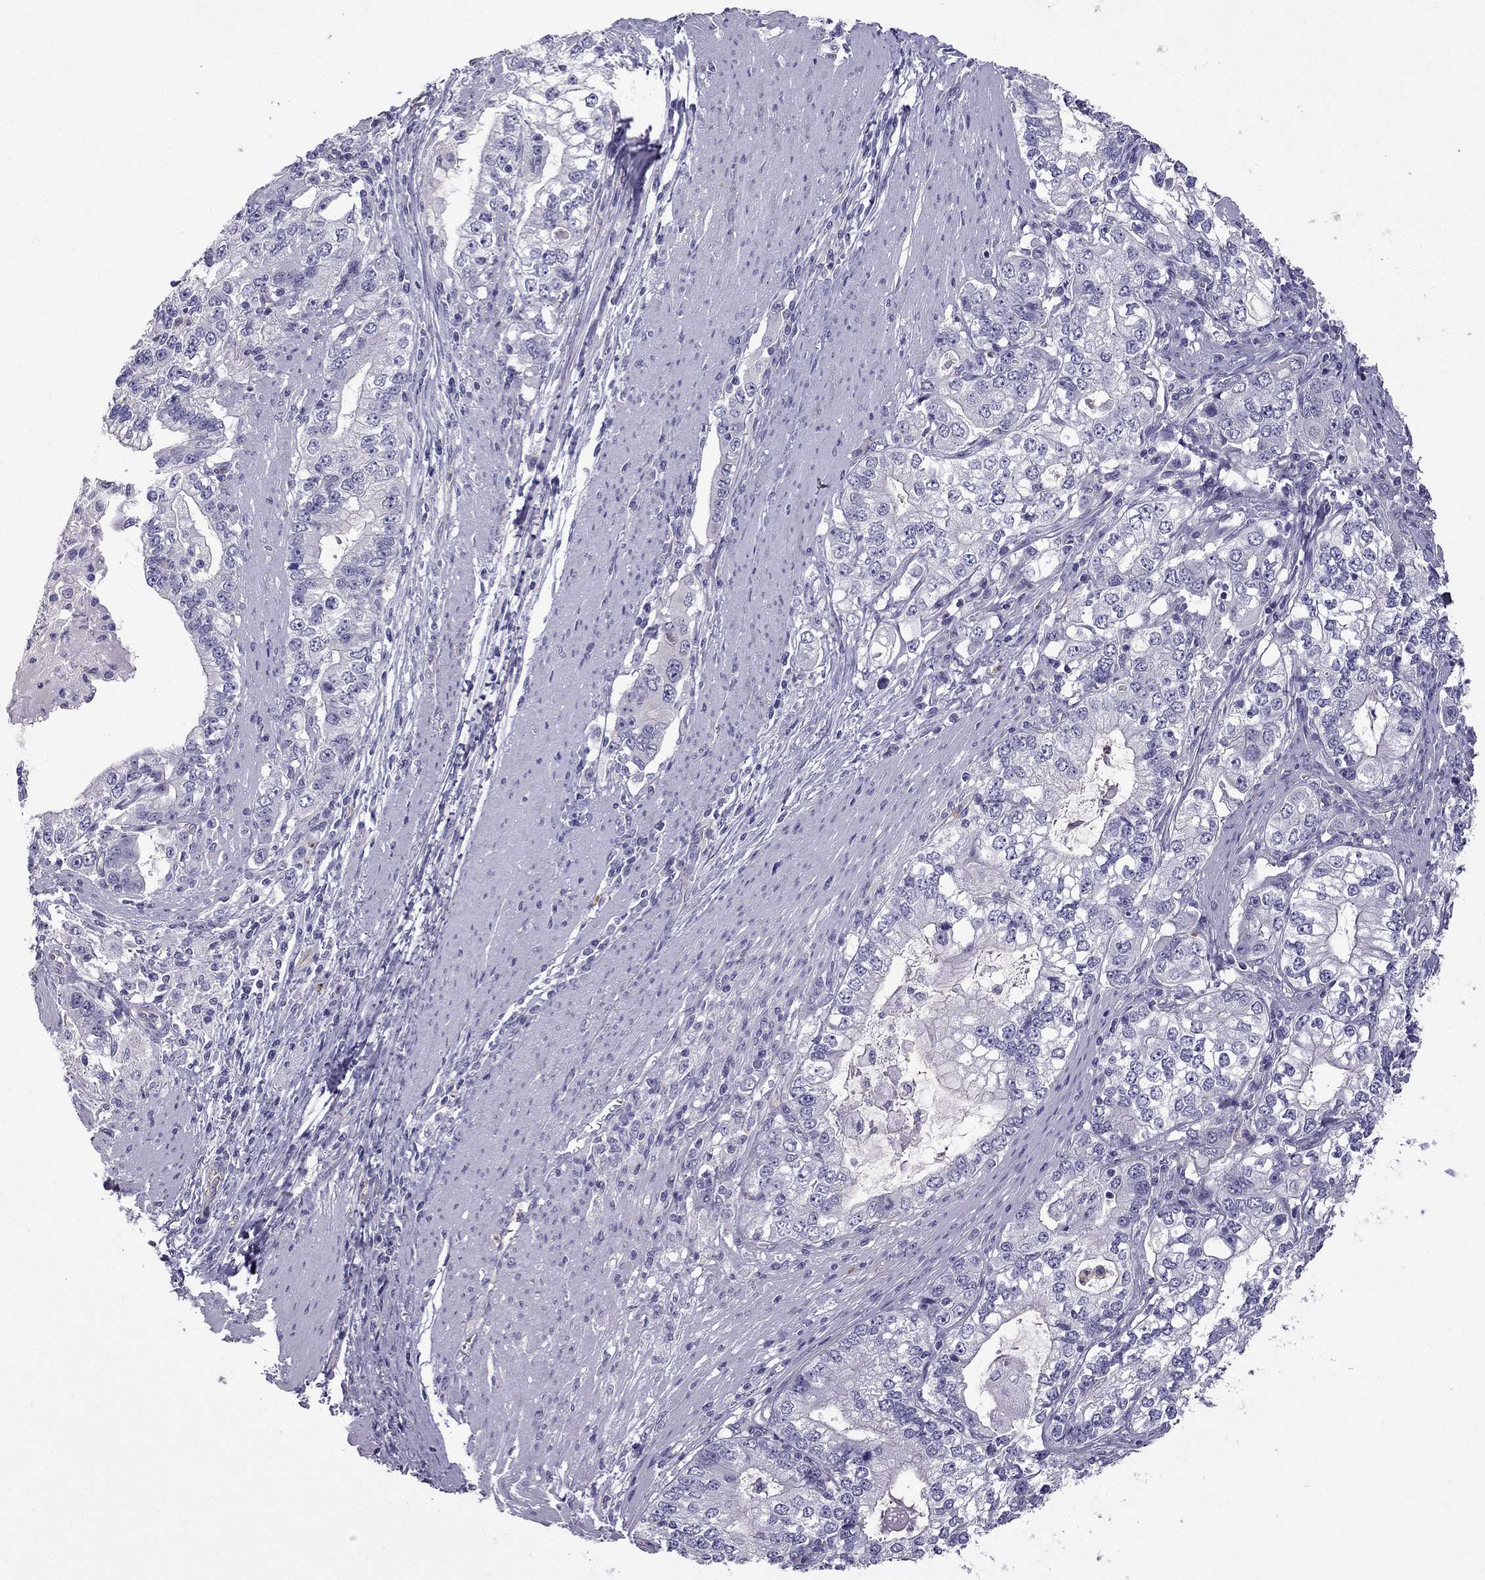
{"staining": {"intensity": "negative", "quantity": "none", "location": "none"}, "tissue": "stomach cancer", "cell_type": "Tumor cells", "image_type": "cancer", "snomed": [{"axis": "morphology", "description": "Adenocarcinoma, NOS"}, {"axis": "topography", "description": "Stomach, lower"}], "caption": "An image of human stomach adenocarcinoma is negative for staining in tumor cells.", "gene": "STOML3", "patient": {"sex": "female", "age": 72}}